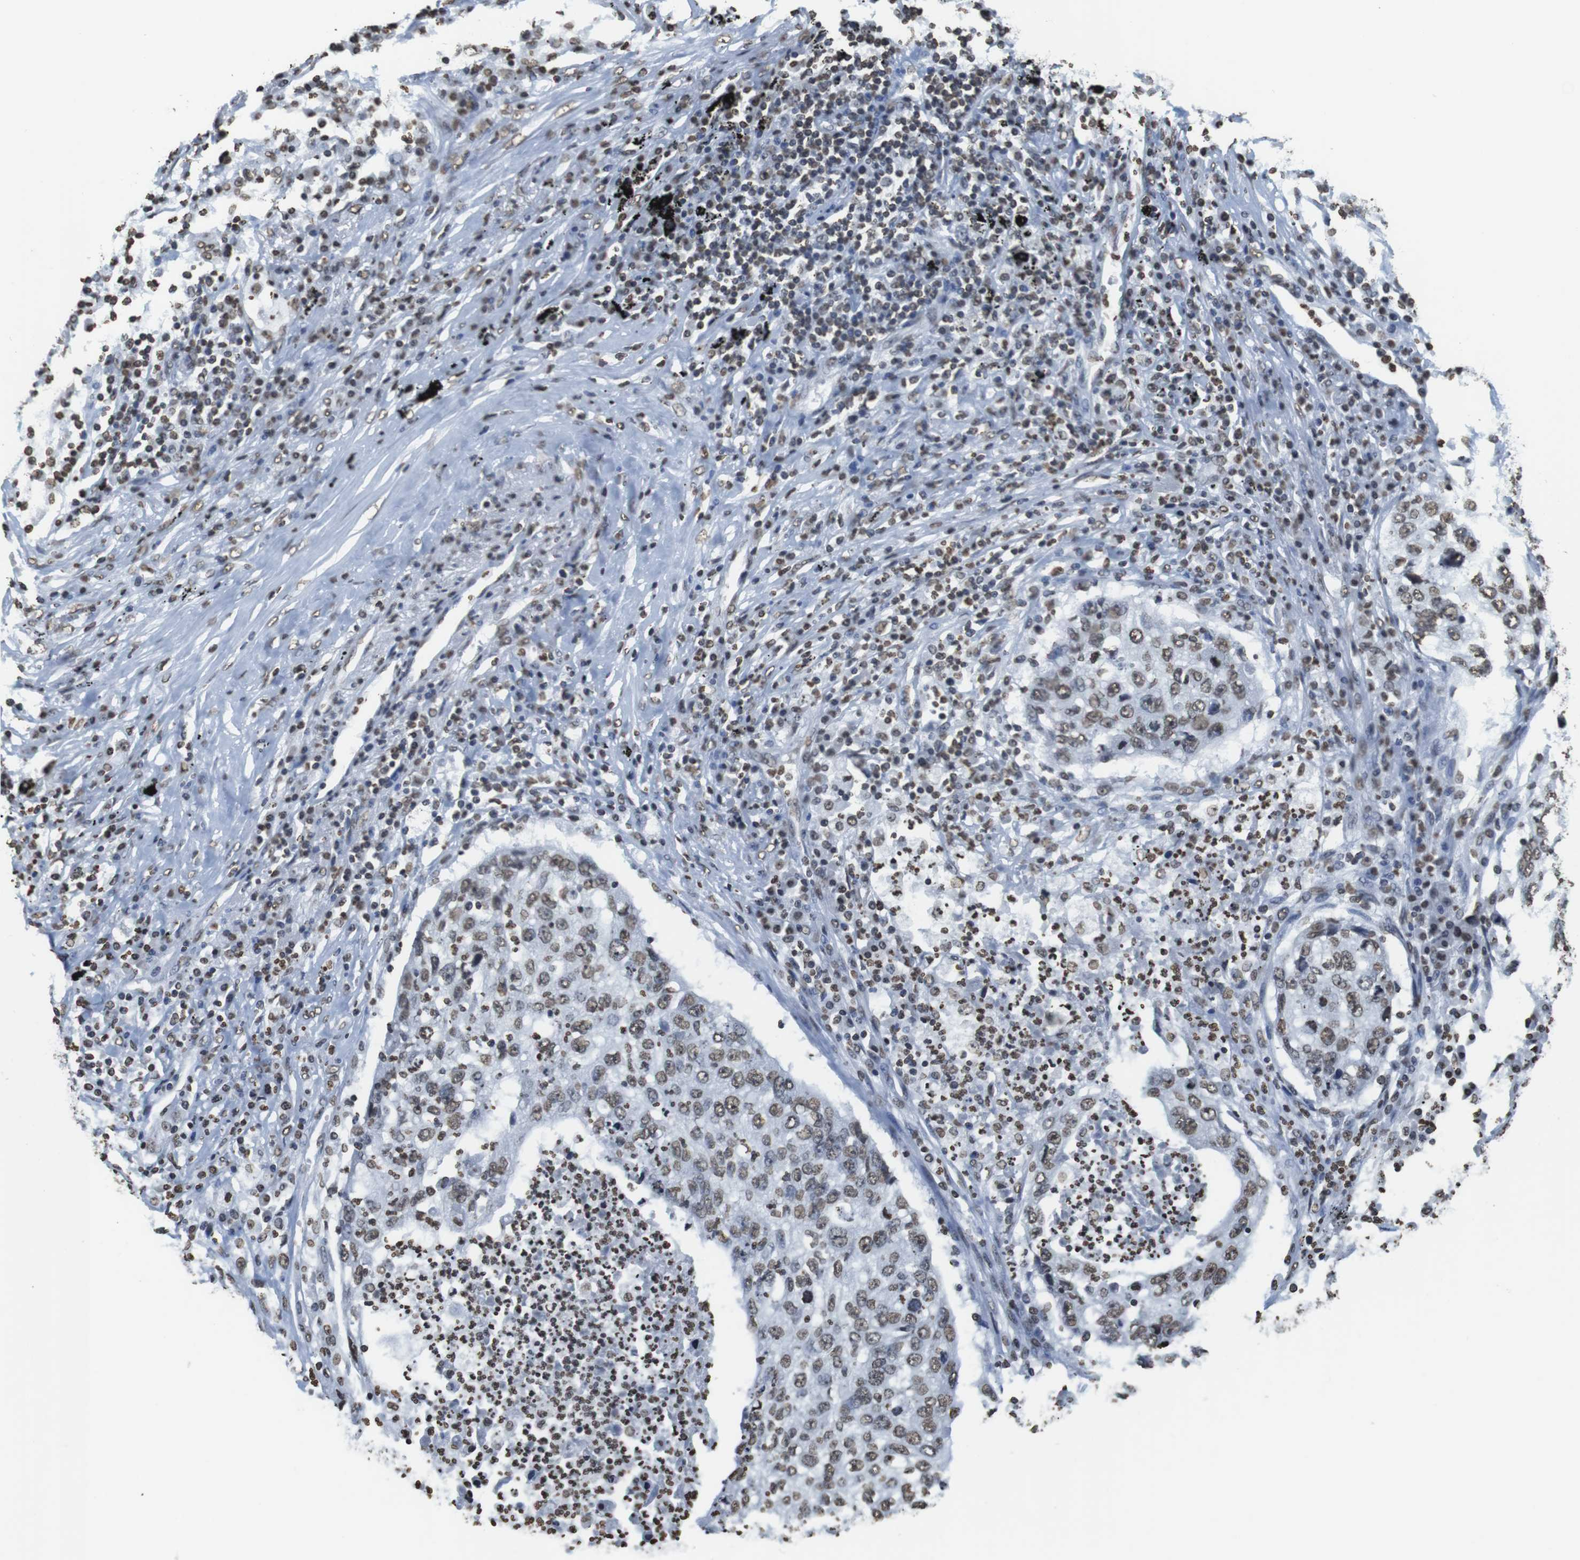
{"staining": {"intensity": "weak", "quantity": ">75%", "location": "nuclear"}, "tissue": "lung cancer", "cell_type": "Tumor cells", "image_type": "cancer", "snomed": [{"axis": "morphology", "description": "Squamous cell carcinoma, NOS"}, {"axis": "topography", "description": "Lung"}], "caption": "A brown stain labels weak nuclear staining of a protein in lung squamous cell carcinoma tumor cells. The protein of interest is stained brown, and the nuclei are stained in blue (DAB IHC with brightfield microscopy, high magnification).", "gene": "BSX", "patient": {"sex": "female", "age": 63}}